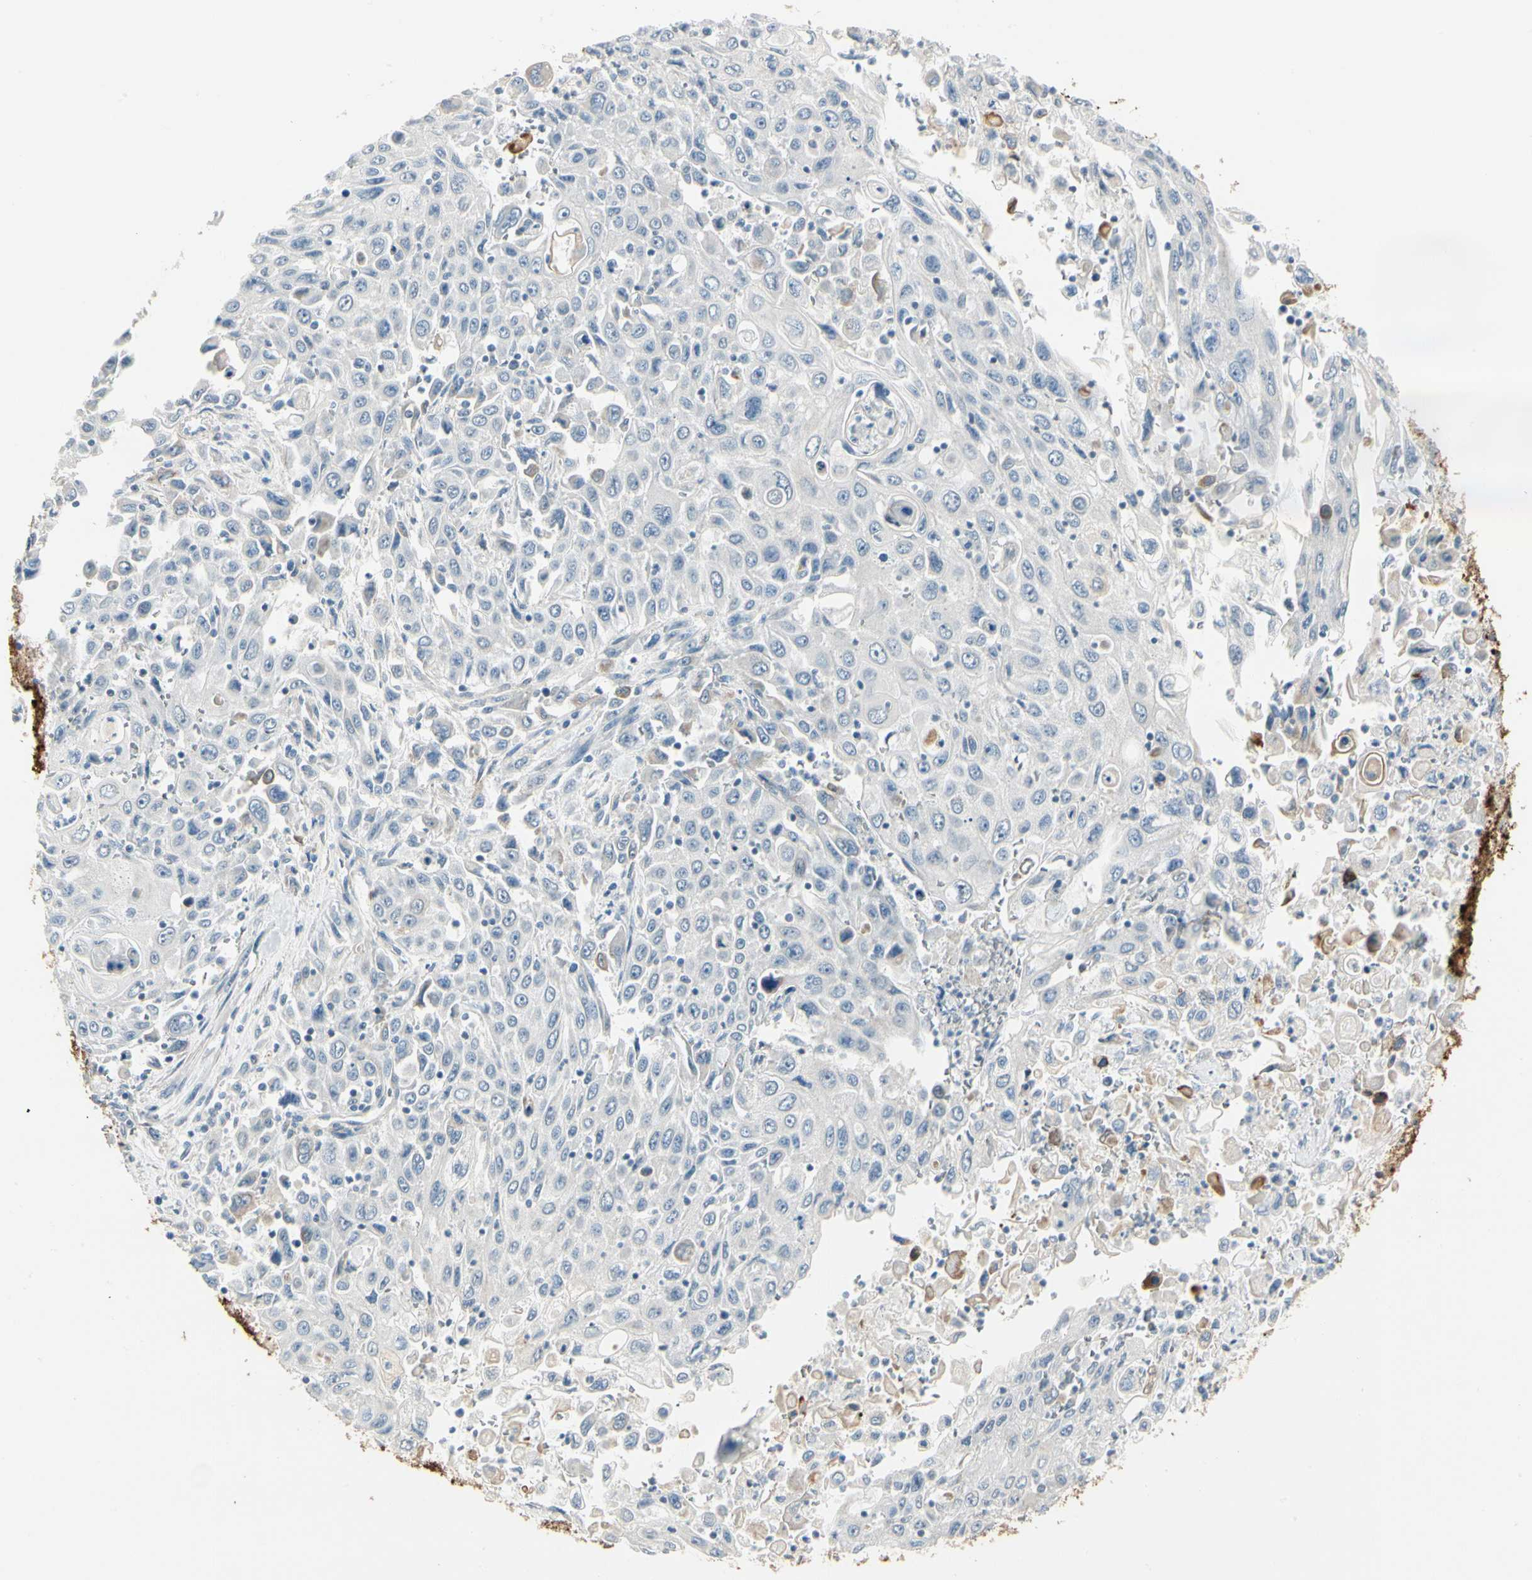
{"staining": {"intensity": "negative", "quantity": "none", "location": "none"}, "tissue": "pancreatic cancer", "cell_type": "Tumor cells", "image_type": "cancer", "snomed": [{"axis": "morphology", "description": "Adenocarcinoma, NOS"}, {"axis": "topography", "description": "Pancreas"}], "caption": "DAB immunohistochemical staining of human adenocarcinoma (pancreatic) reveals no significant positivity in tumor cells. The staining was performed using DAB to visualize the protein expression in brown, while the nuclei were stained in blue with hematoxylin (Magnification: 20x).", "gene": "DUSP12", "patient": {"sex": "male", "age": 70}}